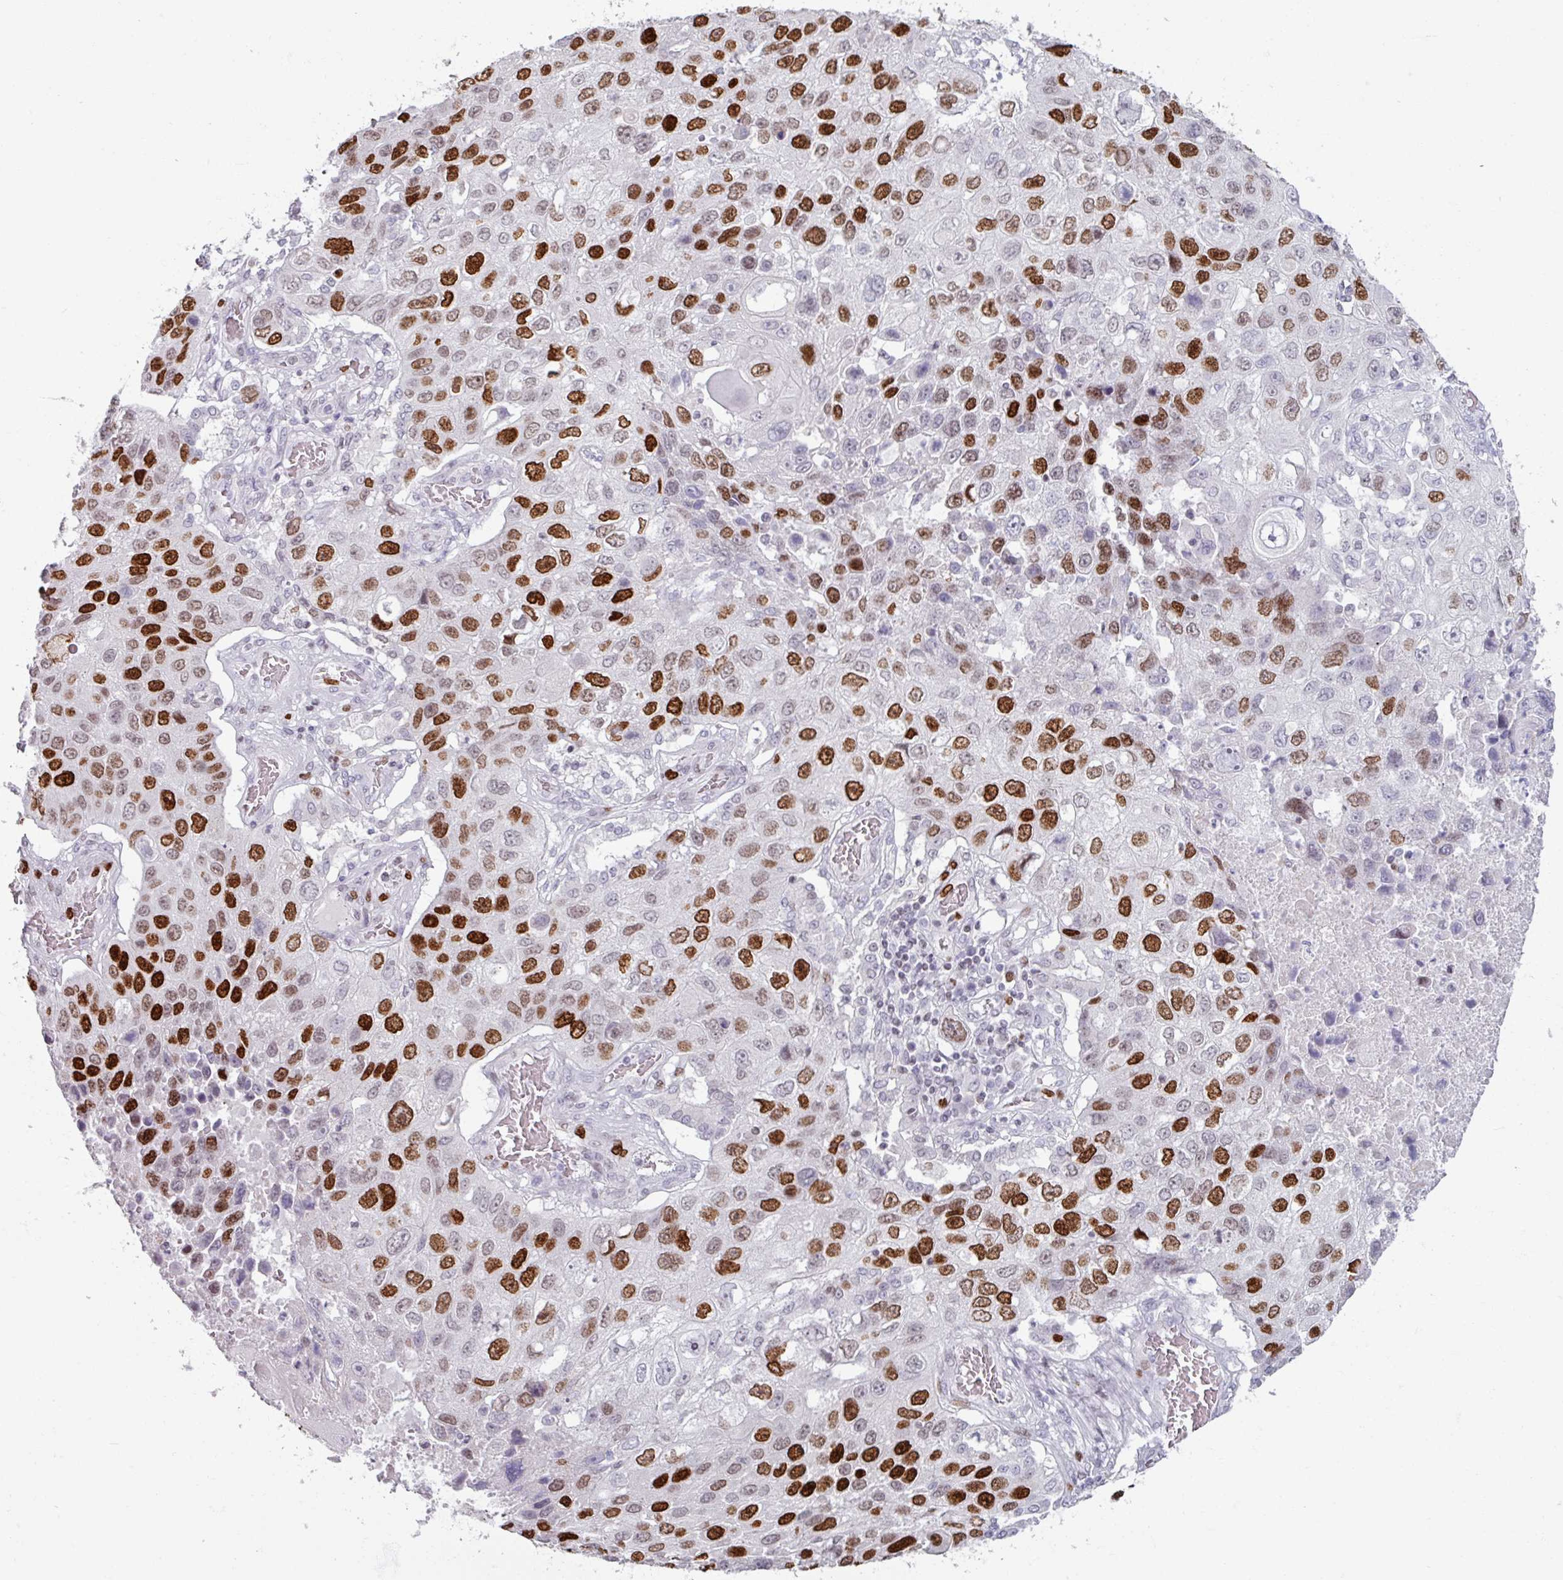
{"staining": {"intensity": "strong", "quantity": "25%-75%", "location": "nuclear"}, "tissue": "lung cancer", "cell_type": "Tumor cells", "image_type": "cancer", "snomed": [{"axis": "morphology", "description": "Squamous cell carcinoma, NOS"}, {"axis": "topography", "description": "Lung"}], "caption": "Squamous cell carcinoma (lung) stained with a brown dye displays strong nuclear positive staining in approximately 25%-75% of tumor cells.", "gene": "ATAD2", "patient": {"sex": "male", "age": 61}}